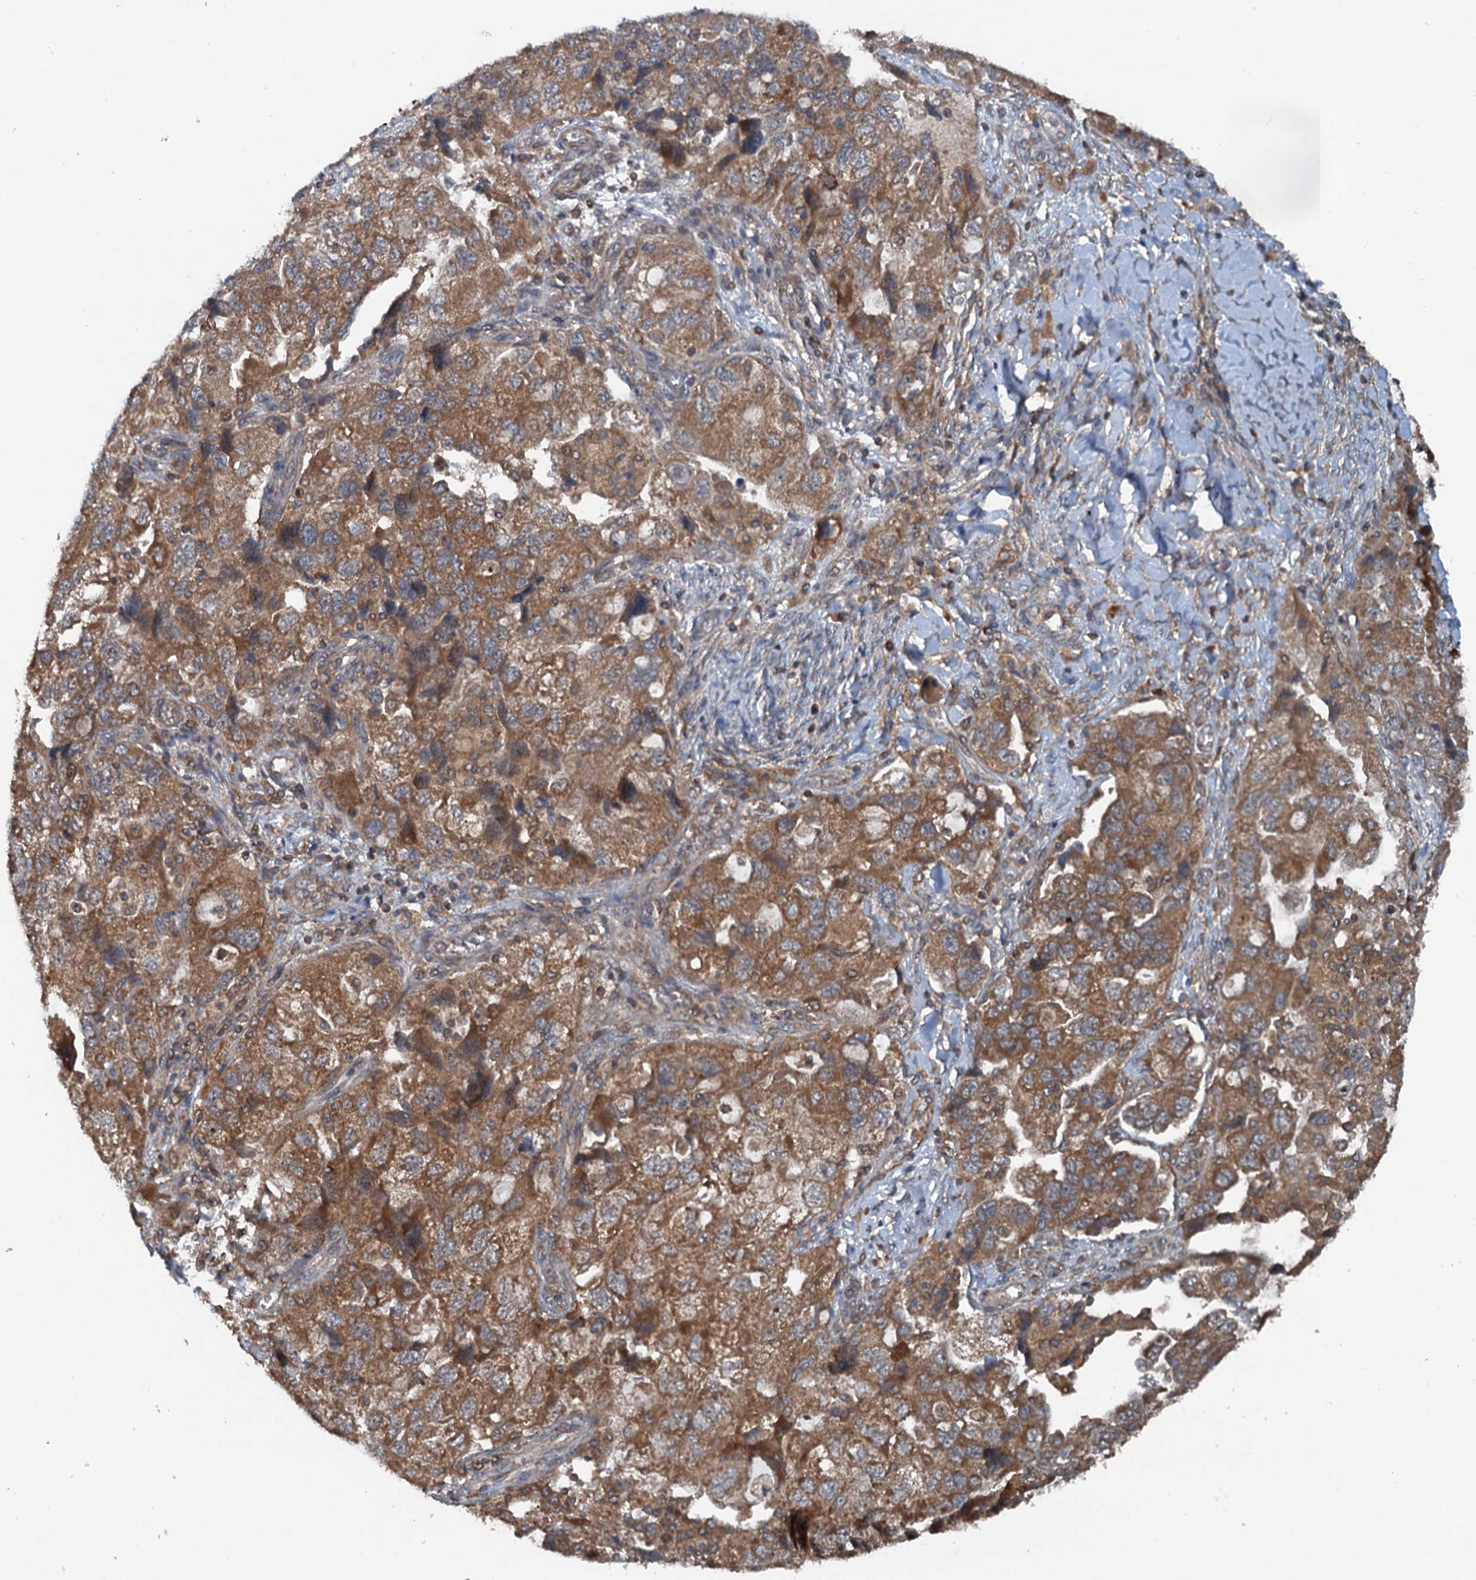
{"staining": {"intensity": "moderate", "quantity": ">75%", "location": "cytoplasmic/membranous"}, "tissue": "ovarian cancer", "cell_type": "Tumor cells", "image_type": "cancer", "snomed": [{"axis": "morphology", "description": "Carcinoma, NOS"}, {"axis": "morphology", "description": "Cystadenocarcinoma, serous, NOS"}, {"axis": "topography", "description": "Ovary"}], "caption": "Ovarian cancer tissue shows moderate cytoplasmic/membranous expression in approximately >75% of tumor cells", "gene": "TEDC1", "patient": {"sex": "female", "age": 69}}